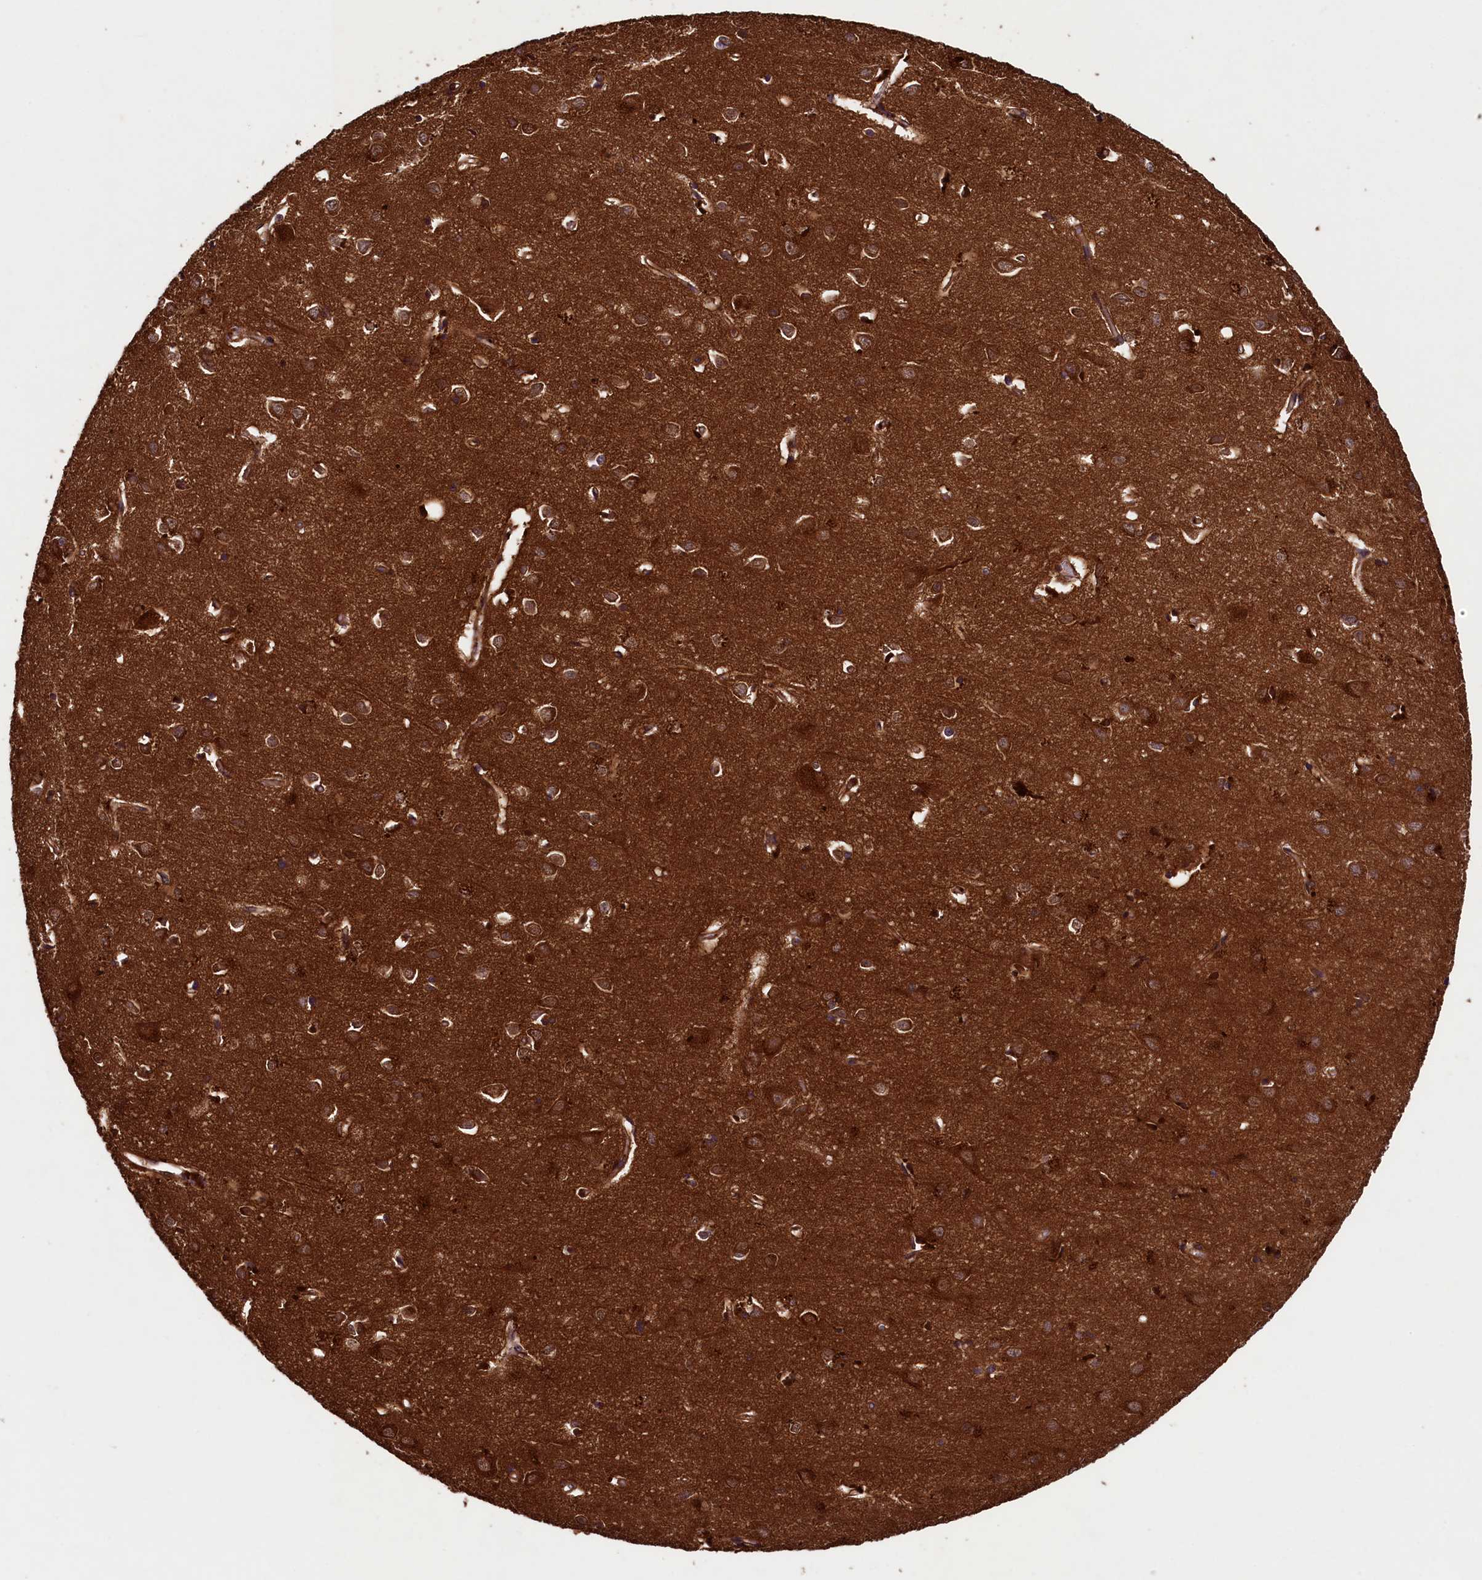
{"staining": {"intensity": "strong", "quantity": ">75%", "location": "cytoplasmic/membranous"}, "tissue": "cerebral cortex", "cell_type": "Endothelial cells", "image_type": "normal", "snomed": [{"axis": "morphology", "description": "Normal tissue, NOS"}, {"axis": "topography", "description": "Cerebral cortex"}], "caption": "A high-resolution photomicrograph shows immunohistochemistry (IHC) staining of unremarkable cerebral cortex, which reveals strong cytoplasmic/membranous staining in approximately >75% of endothelial cells. (Stains: DAB in brown, nuclei in blue, Microscopy: brightfield microscopy at high magnification).", "gene": "BLTP3B", "patient": {"sex": "female", "age": 64}}